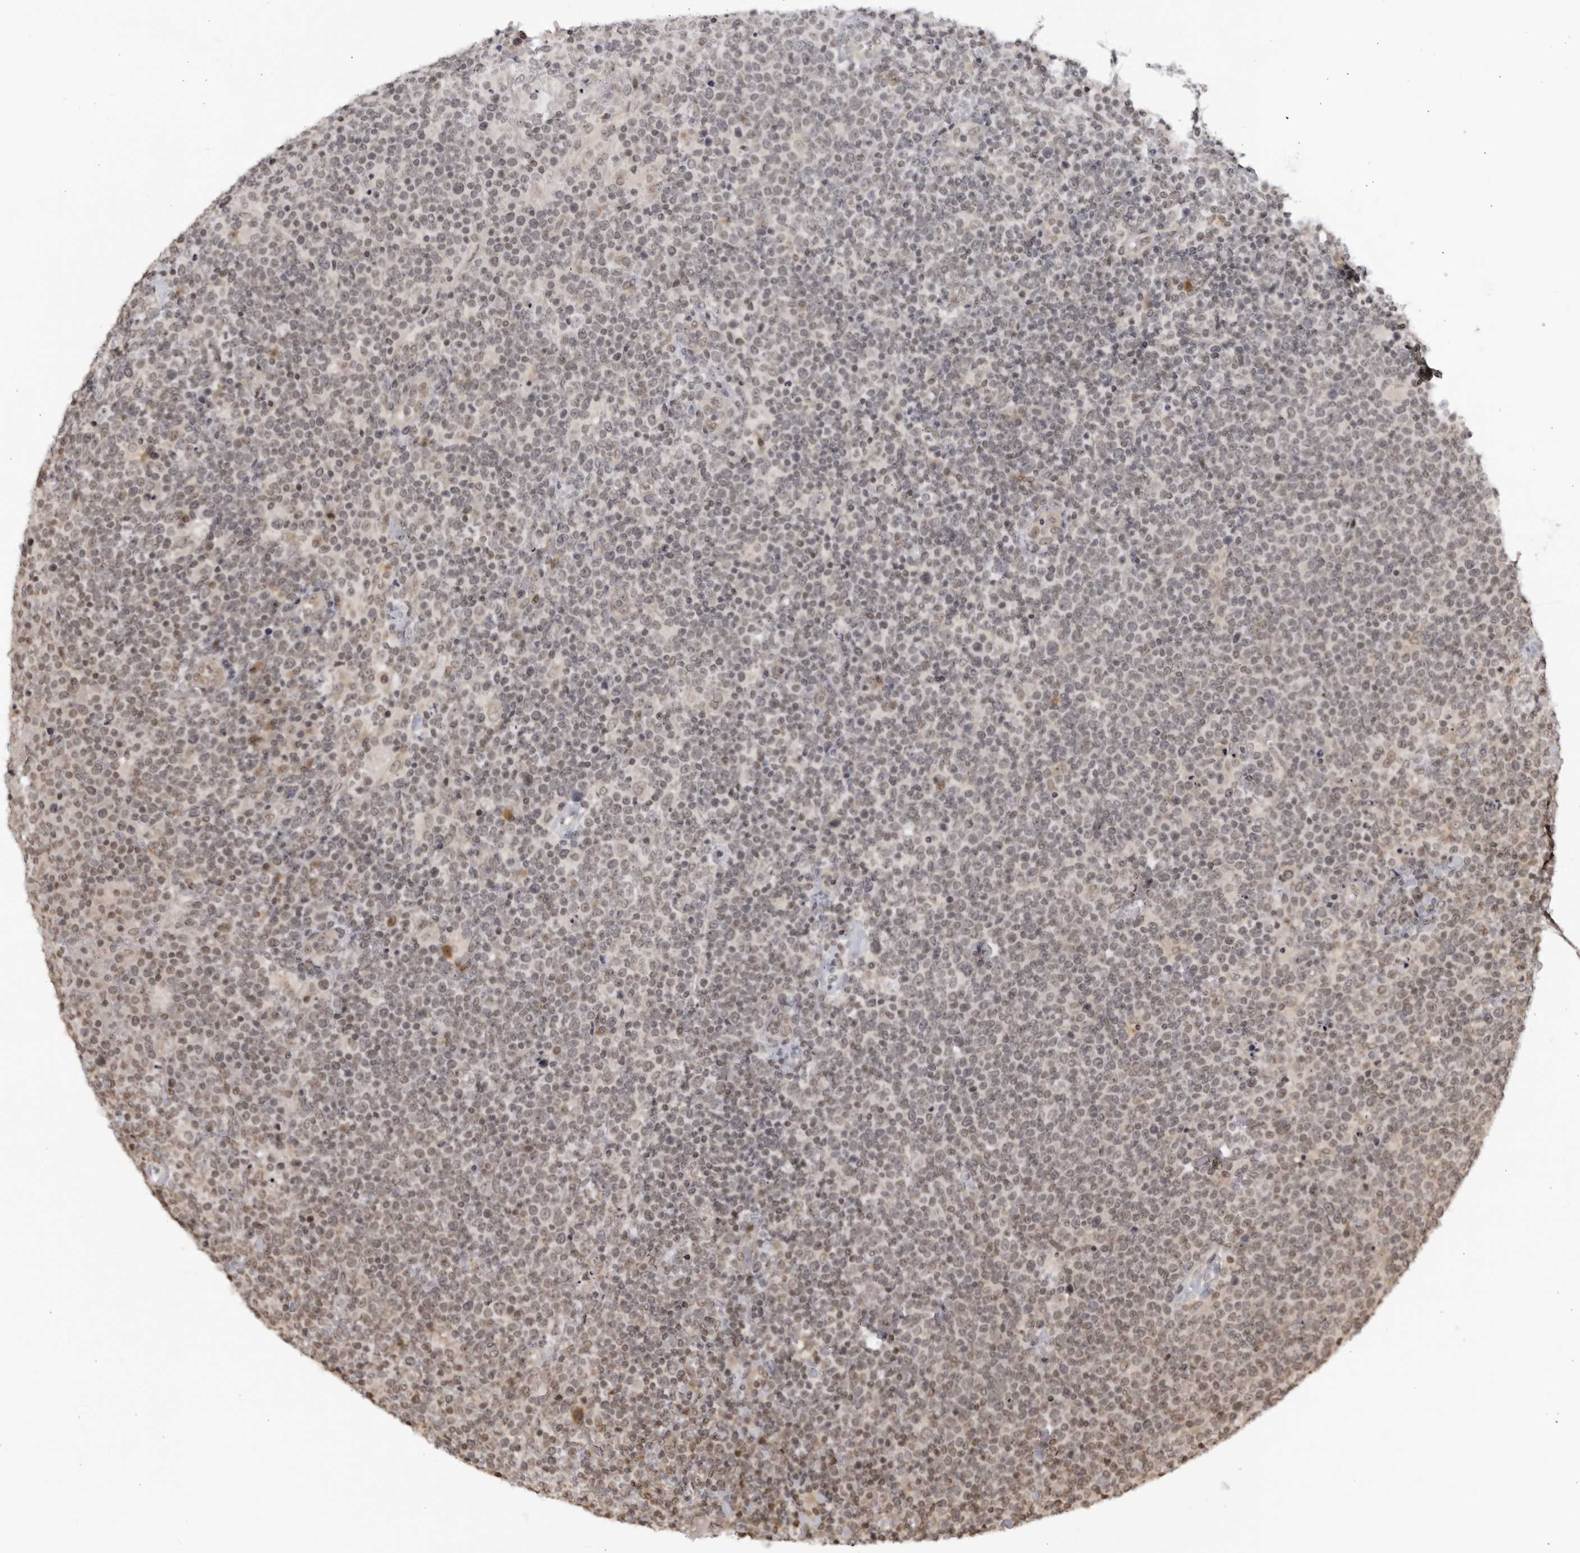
{"staining": {"intensity": "weak", "quantity": "<25%", "location": "nuclear"}, "tissue": "lymphoma", "cell_type": "Tumor cells", "image_type": "cancer", "snomed": [{"axis": "morphology", "description": "Malignant lymphoma, non-Hodgkin's type, High grade"}, {"axis": "topography", "description": "Lymph node"}], "caption": "This is an immunohistochemistry micrograph of human lymphoma. There is no positivity in tumor cells.", "gene": "RASGEF1C", "patient": {"sex": "male", "age": 61}}